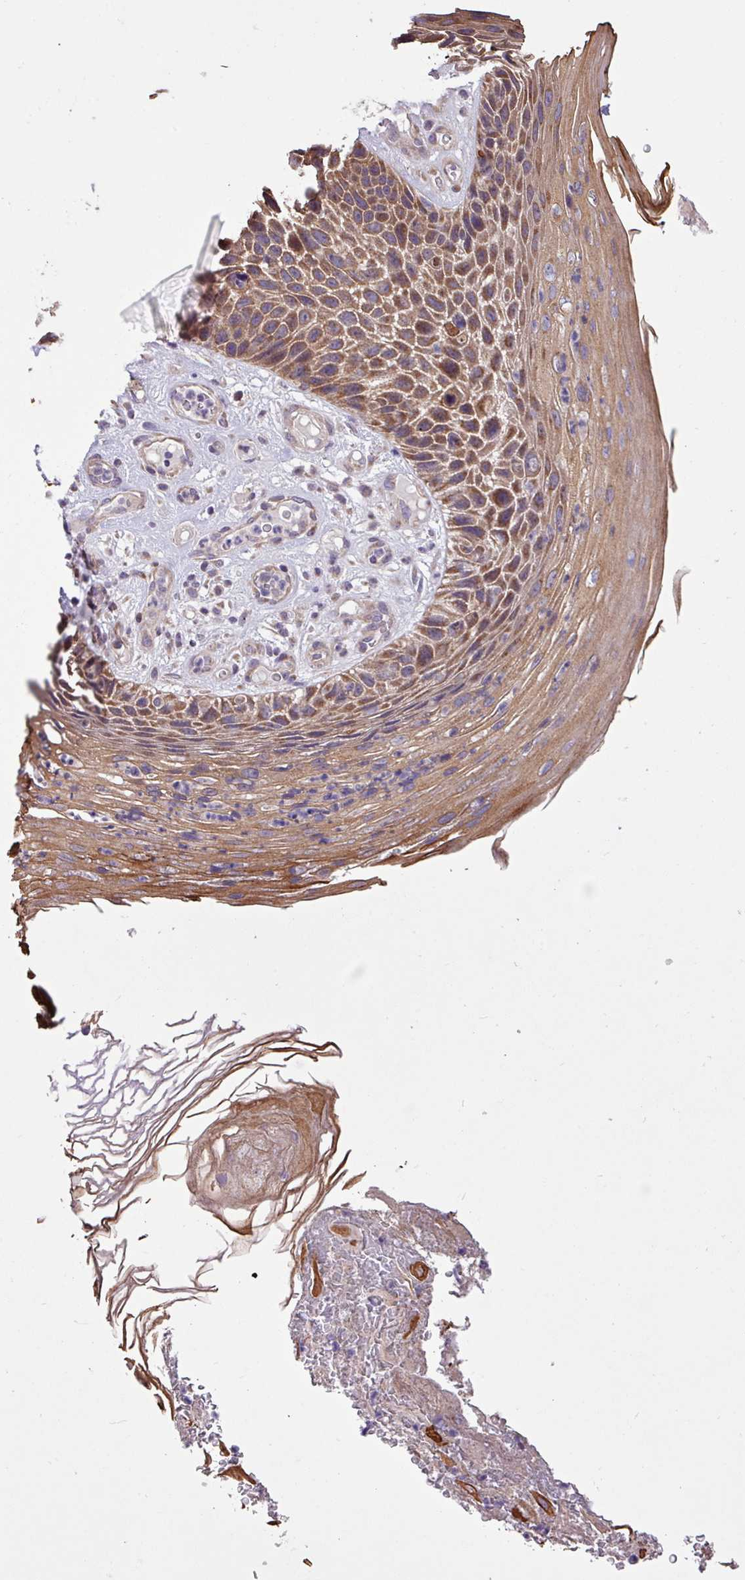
{"staining": {"intensity": "moderate", "quantity": ">75%", "location": "cytoplasmic/membranous"}, "tissue": "skin cancer", "cell_type": "Tumor cells", "image_type": "cancer", "snomed": [{"axis": "morphology", "description": "Squamous cell carcinoma, NOS"}, {"axis": "topography", "description": "Skin"}], "caption": "There is medium levels of moderate cytoplasmic/membranous positivity in tumor cells of squamous cell carcinoma (skin), as demonstrated by immunohistochemical staining (brown color).", "gene": "TIMM10B", "patient": {"sex": "female", "age": 88}}